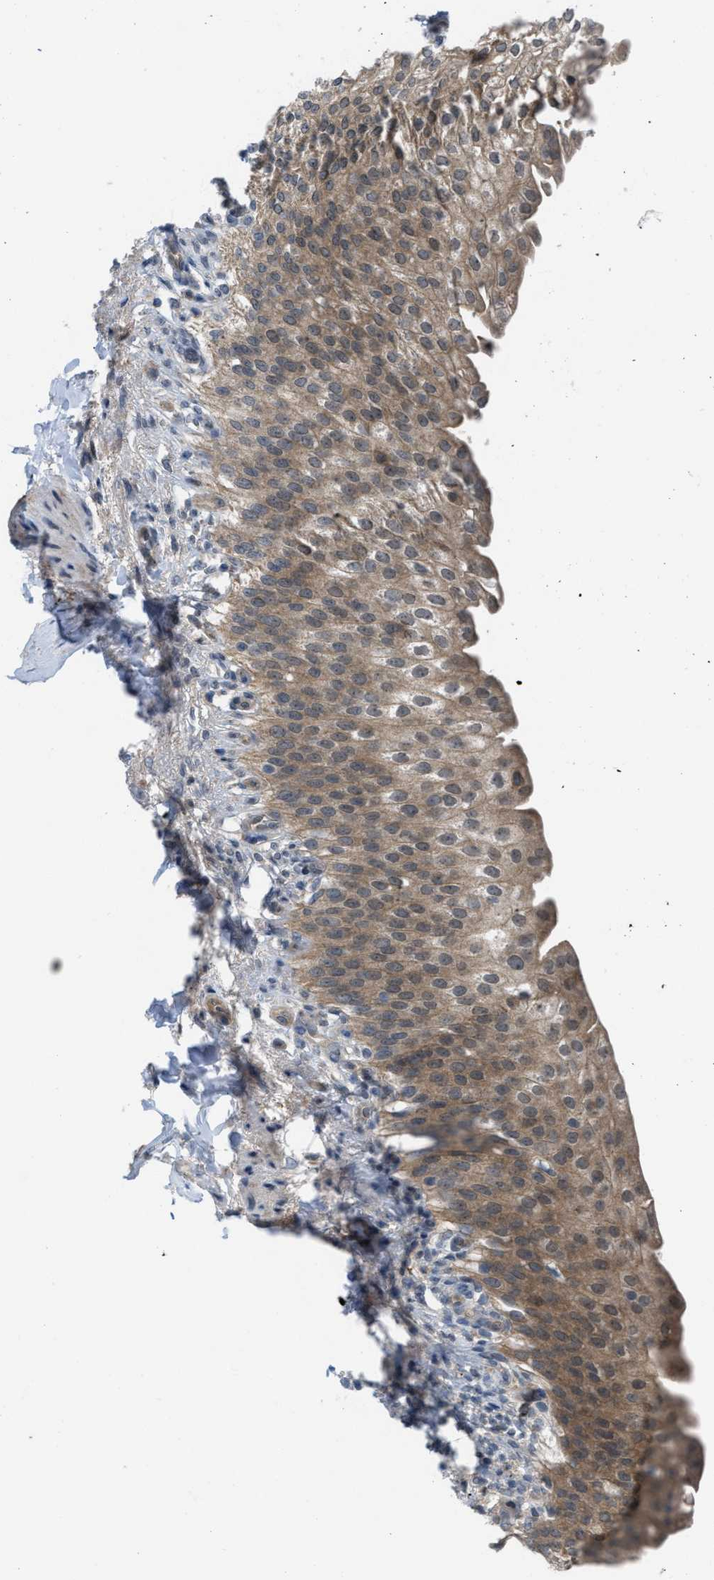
{"staining": {"intensity": "moderate", "quantity": ">75%", "location": "cytoplasmic/membranous"}, "tissue": "urinary bladder", "cell_type": "Urothelial cells", "image_type": "normal", "snomed": [{"axis": "morphology", "description": "Normal tissue, NOS"}, {"axis": "topography", "description": "Urinary bladder"}], "caption": "This is a photomicrograph of IHC staining of unremarkable urinary bladder, which shows moderate expression in the cytoplasmic/membranous of urothelial cells.", "gene": "BAZ2B", "patient": {"sex": "female", "age": 60}}